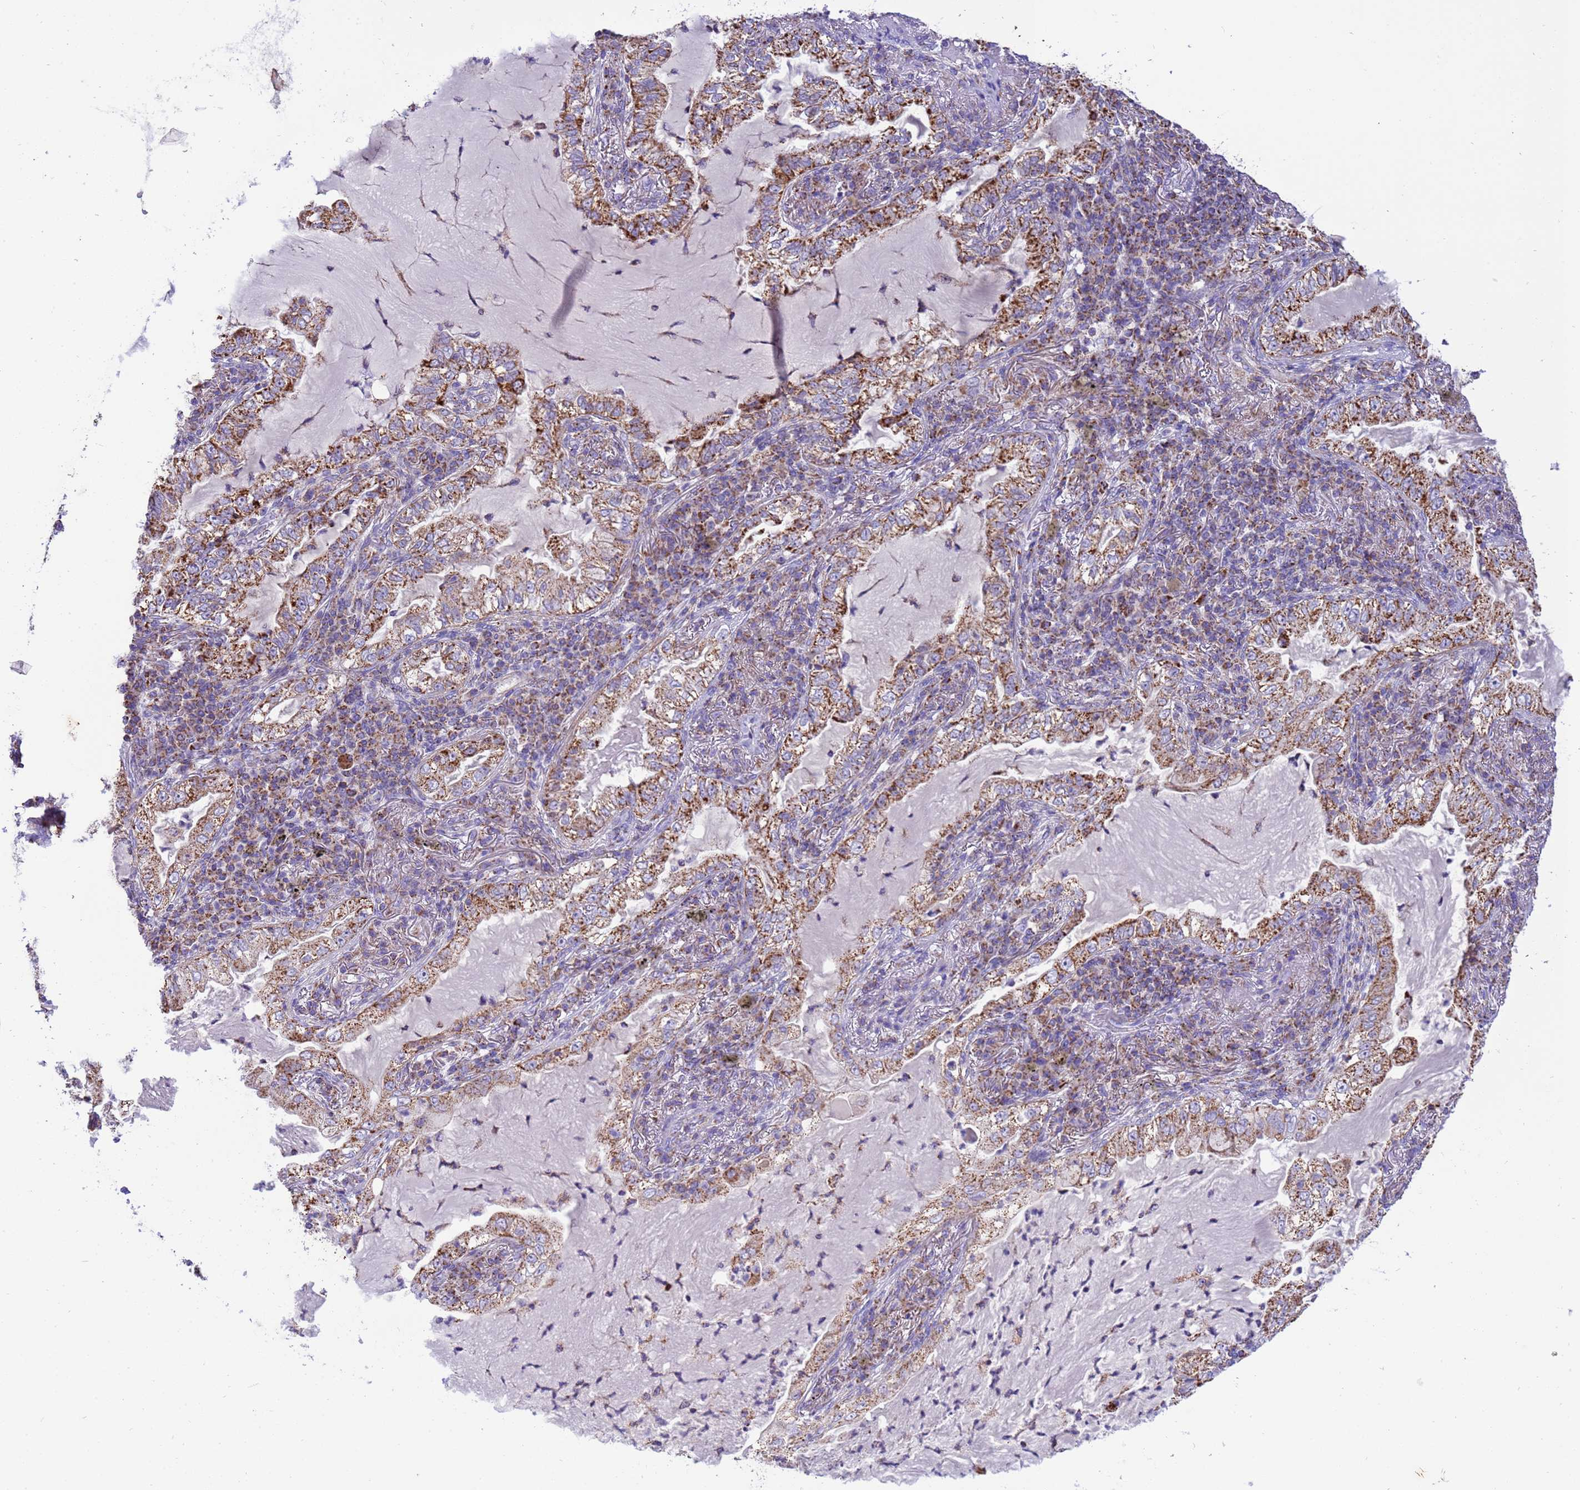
{"staining": {"intensity": "moderate", "quantity": ">75%", "location": "cytoplasmic/membranous"}, "tissue": "lung cancer", "cell_type": "Tumor cells", "image_type": "cancer", "snomed": [{"axis": "morphology", "description": "Adenocarcinoma, NOS"}, {"axis": "topography", "description": "Lung"}], "caption": "Lung cancer (adenocarcinoma) stained with immunohistochemistry (IHC) reveals moderate cytoplasmic/membranous expression in approximately >75% of tumor cells.", "gene": "RNF165", "patient": {"sex": "female", "age": 73}}